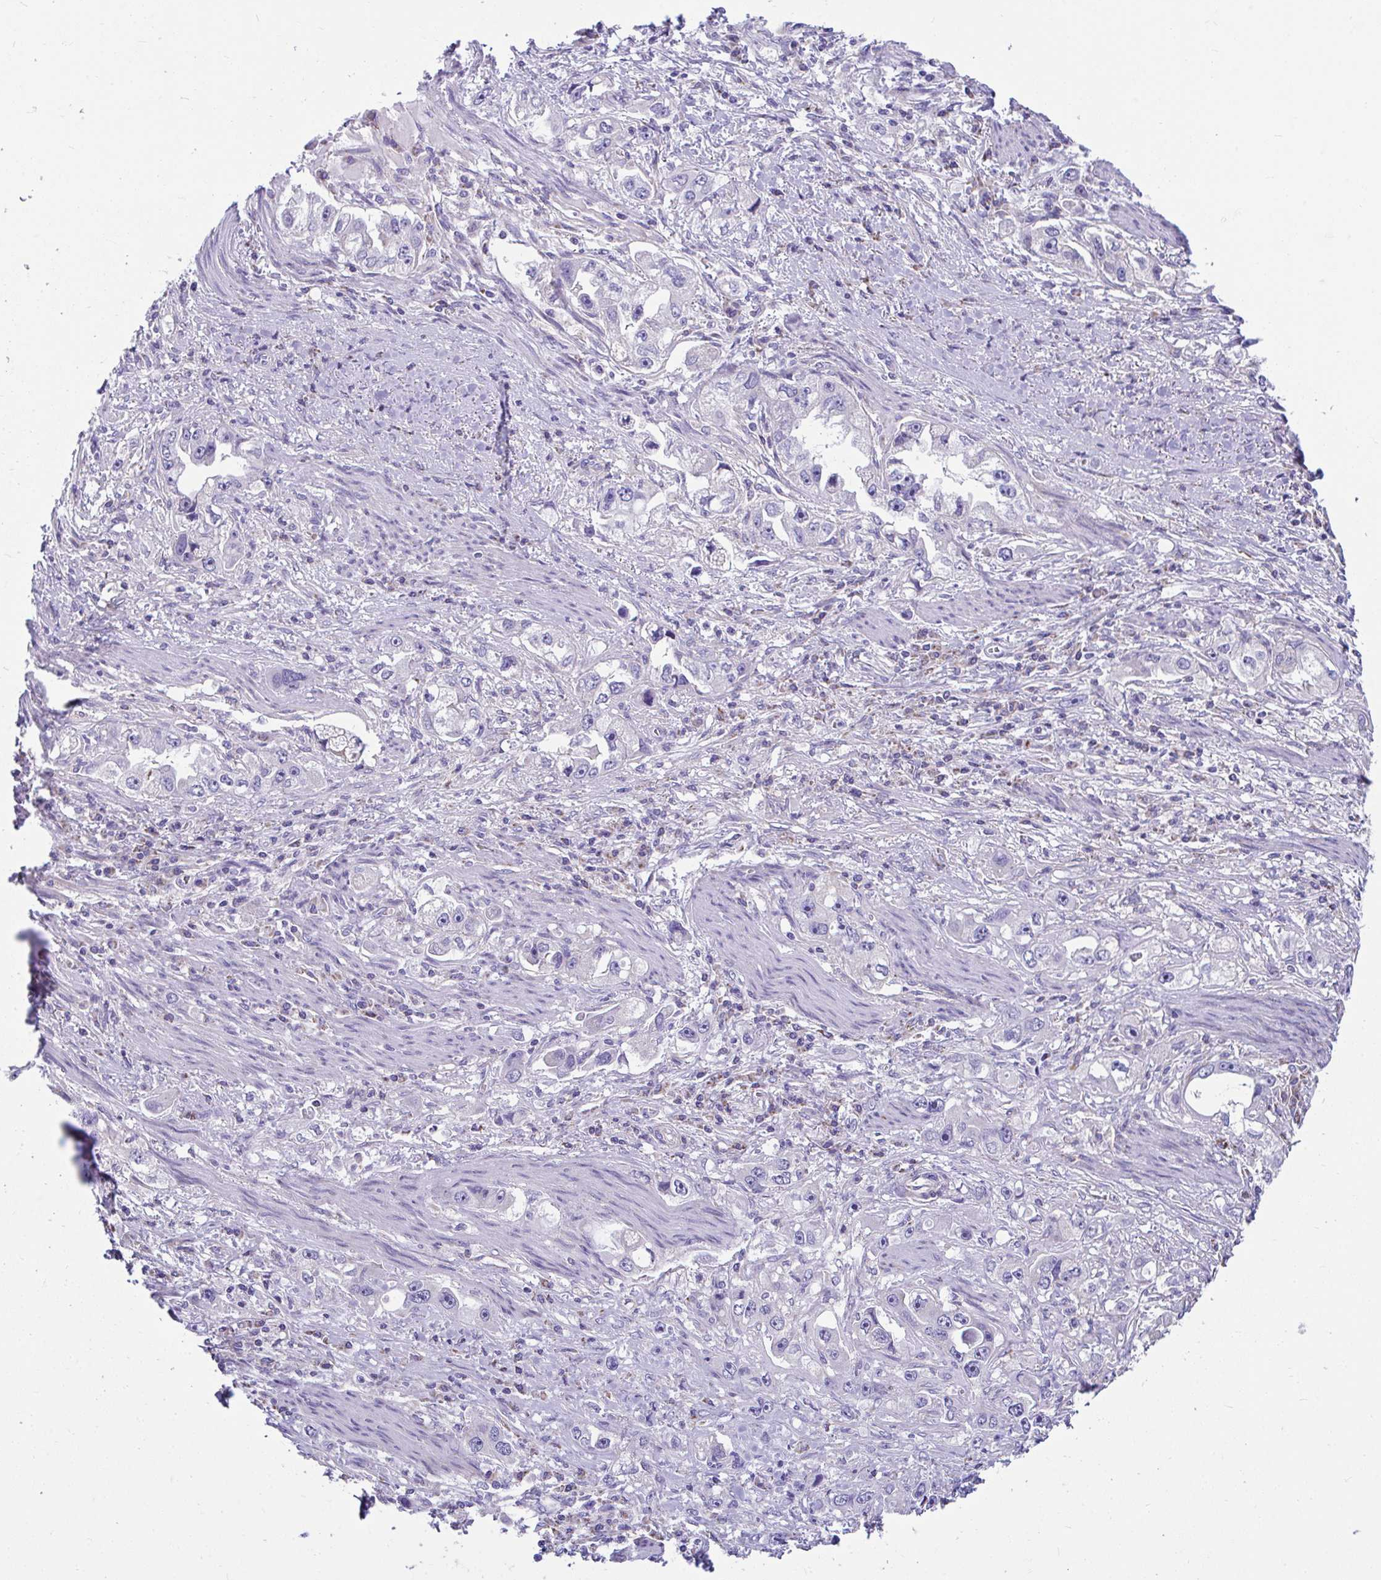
{"staining": {"intensity": "negative", "quantity": "none", "location": "none"}, "tissue": "stomach cancer", "cell_type": "Tumor cells", "image_type": "cancer", "snomed": [{"axis": "morphology", "description": "Adenocarcinoma, NOS"}, {"axis": "topography", "description": "Stomach, lower"}], "caption": "The image displays no staining of tumor cells in stomach adenocarcinoma.", "gene": "OR13A1", "patient": {"sex": "female", "age": 93}}